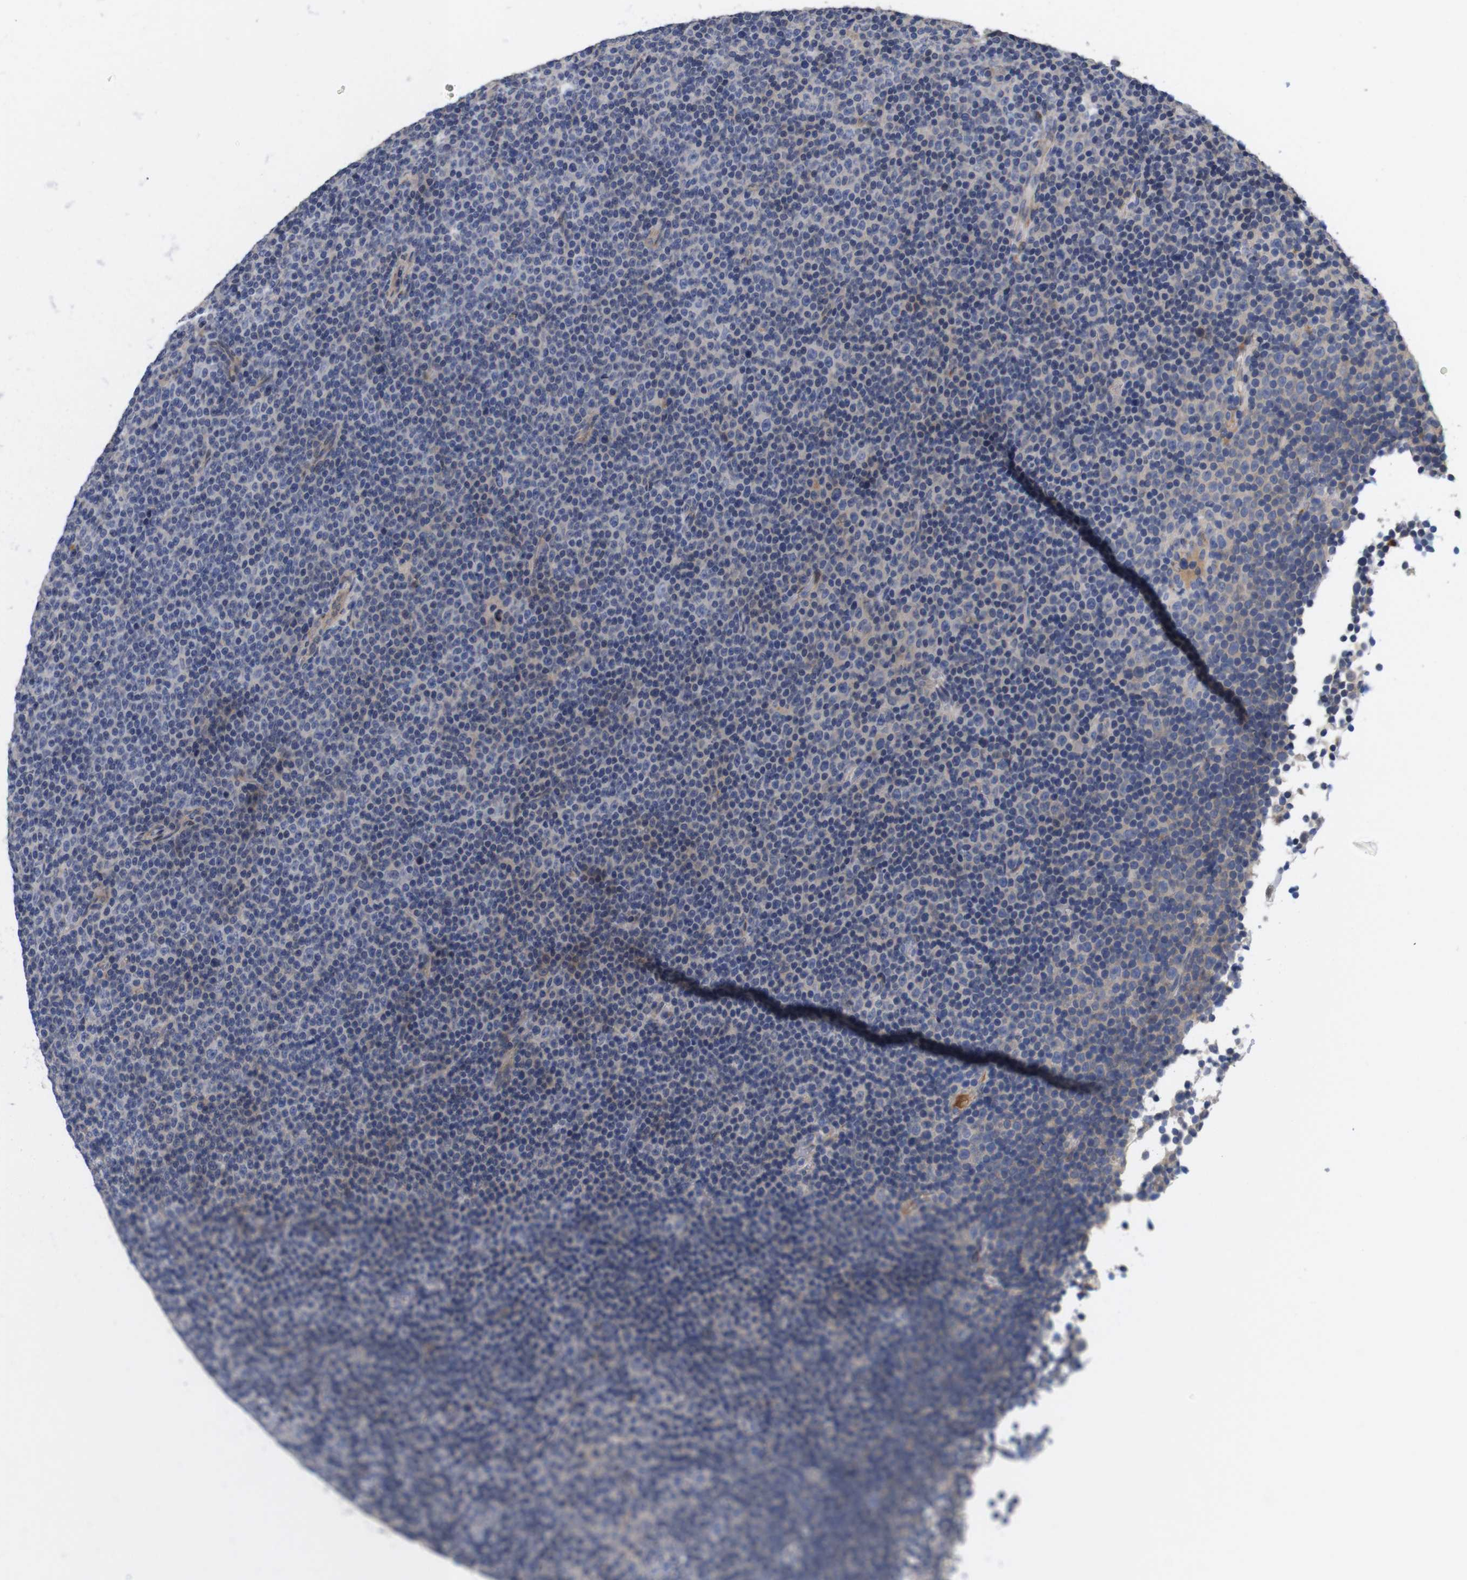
{"staining": {"intensity": "negative", "quantity": "none", "location": "none"}, "tissue": "lymphoma", "cell_type": "Tumor cells", "image_type": "cancer", "snomed": [{"axis": "morphology", "description": "Malignant lymphoma, non-Hodgkin's type, Low grade"}, {"axis": "topography", "description": "Lymph node"}], "caption": "A high-resolution photomicrograph shows IHC staining of lymphoma, which exhibits no significant expression in tumor cells.", "gene": "SPRY3", "patient": {"sex": "female", "age": 67}}